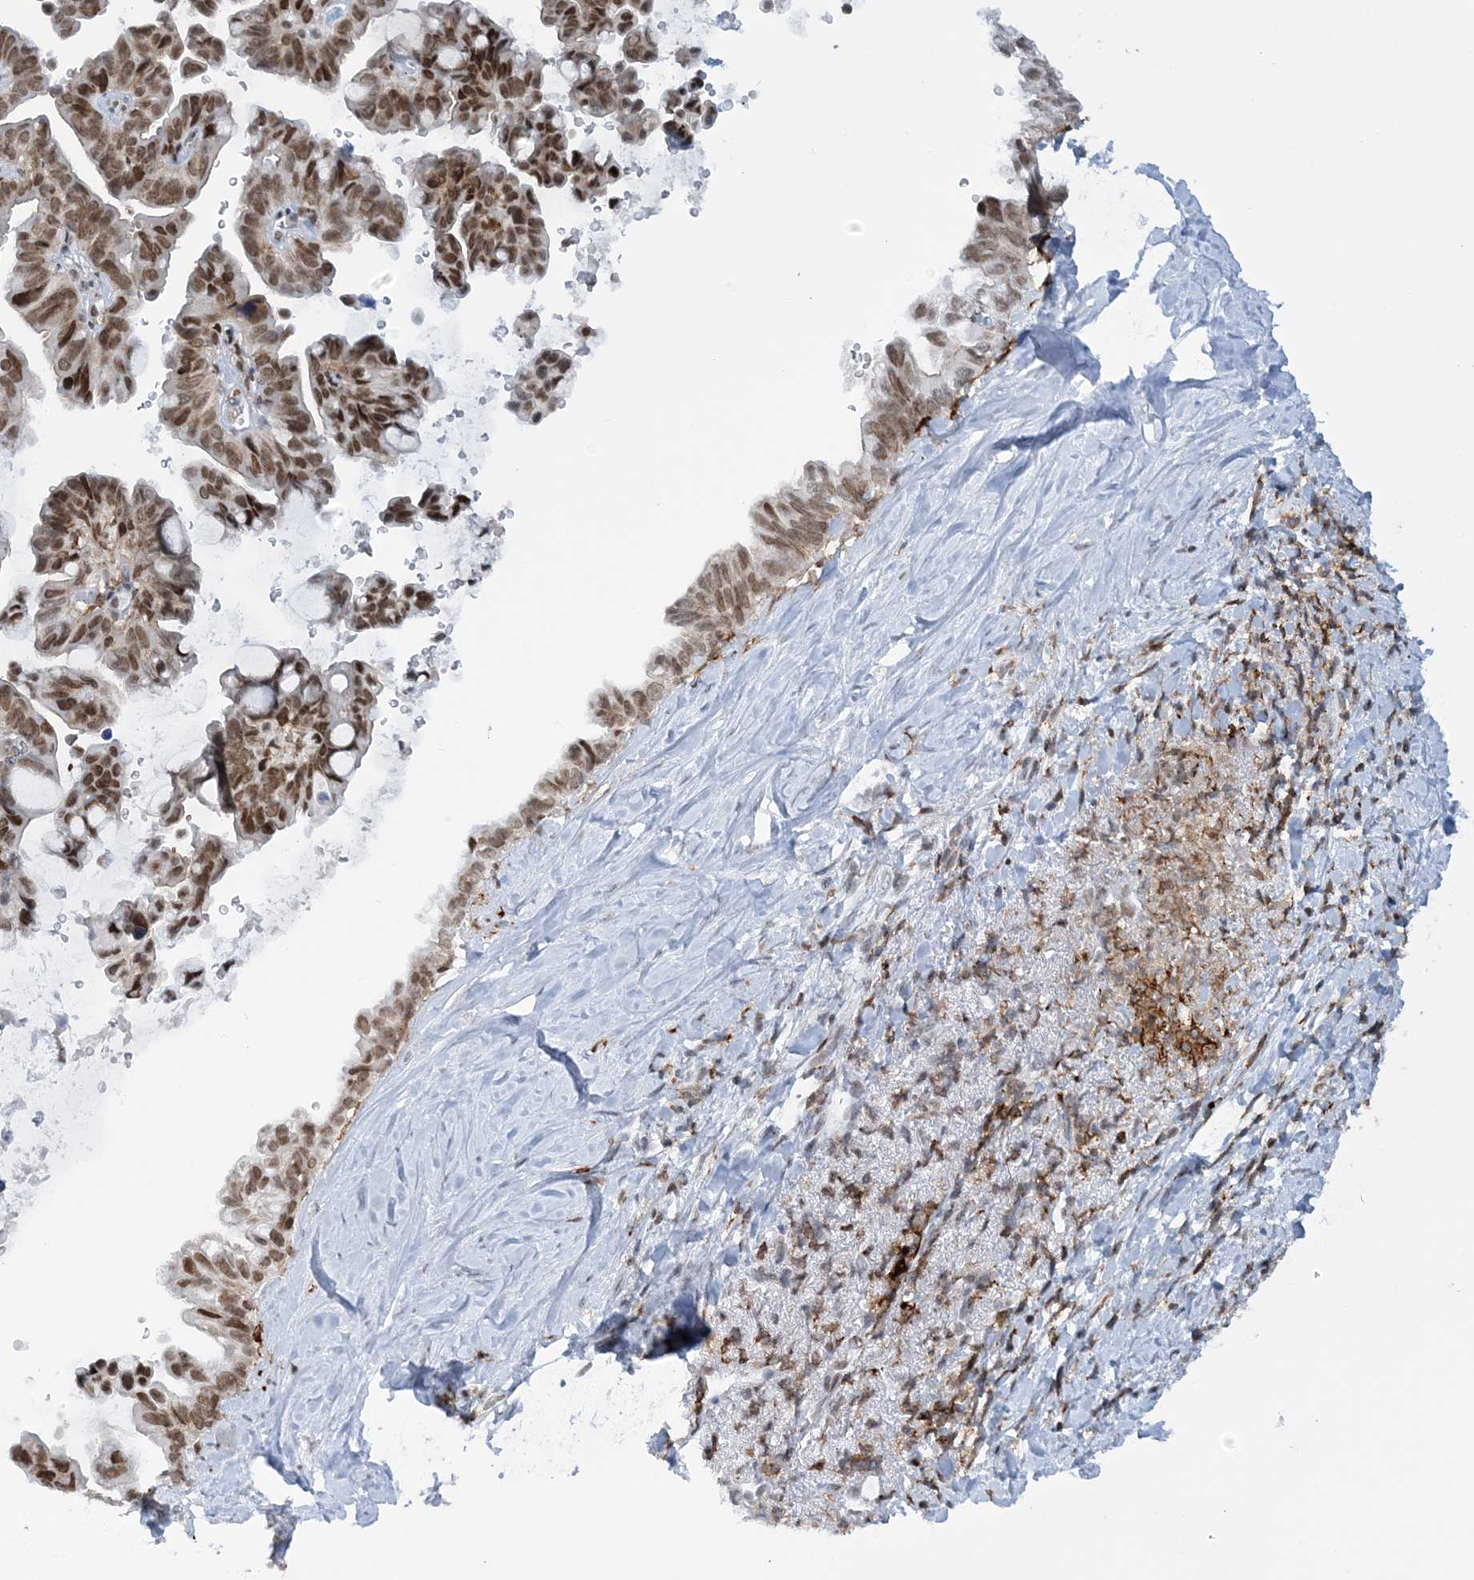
{"staining": {"intensity": "moderate", "quantity": ">75%", "location": "nuclear"}, "tissue": "pancreatic cancer", "cell_type": "Tumor cells", "image_type": "cancer", "snomed": [{"axis": "morphology", "description": "Adenocarcinoma, NOS"}, {"axis": "topography", "description": "Pancreas"}], "caption": "Immunohistochemical staining of human pancreatic cancer (adenocarcinoma) demonstrates moderate nuclear protein expression in about >75% of tumor cells.", "gene": "PRMT9", "patient": {"sex": "female", "age": 72}}